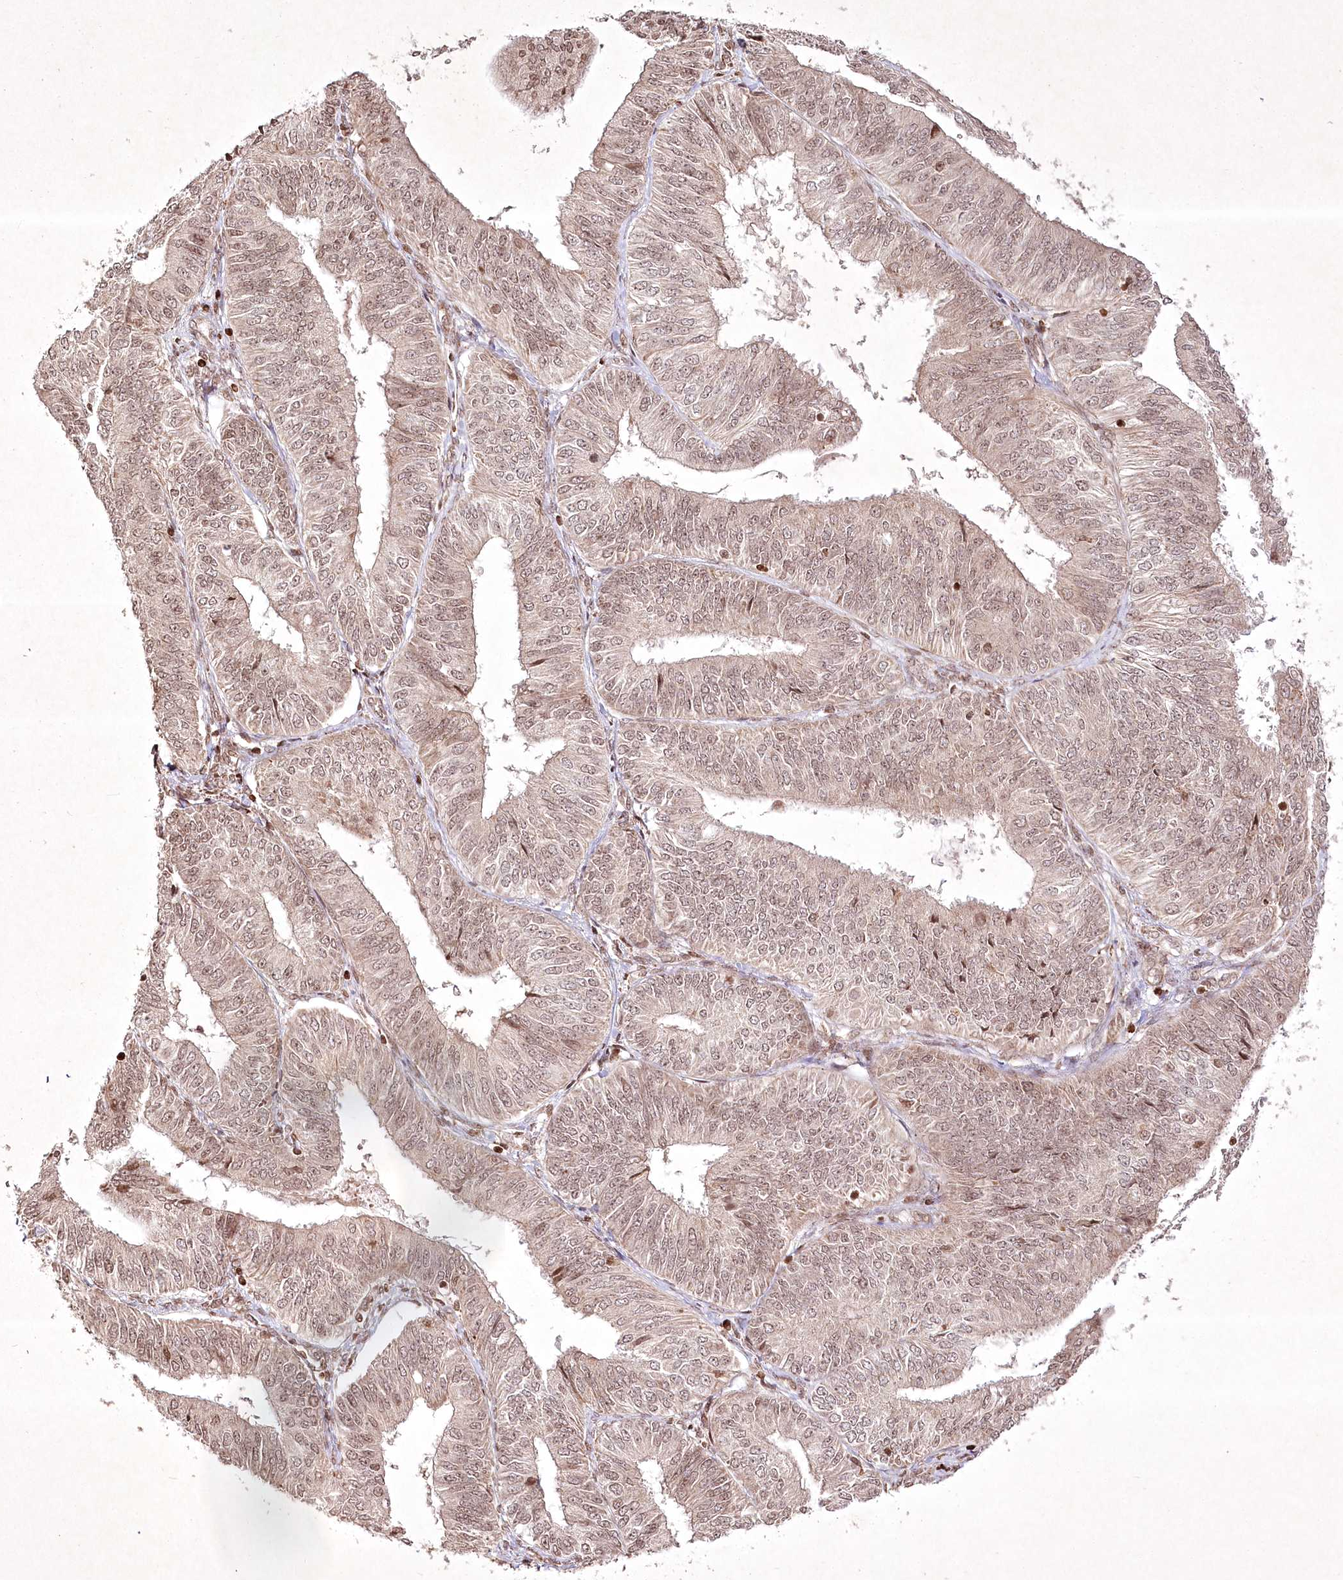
{"staining": {"intensity": "moderate", "quantity": "25%-75%", "location": "nuclear"}, "tissue": "endometrial cancer", "cell_type": "Tumor cells", "image_type": "cancer", "snomed": [{"axis": "morphology", "description": "Adenocarcinoma, NOS"}, {"axis": "topography", "description": "Endometrium"}], "caption": "A brown stain labels moderate nuclear positivity of a protein in endometrial cancer (adenocarcinoma) tumor cells. The protein of interest is stained brown, and the nuclei are stained in blue (DAB (3,3'-diaminobenzidine) IHC with brightfield microscopy, high magnification).", "gene": "CARM1", "patient": {"sex": "female", "age": 58}}